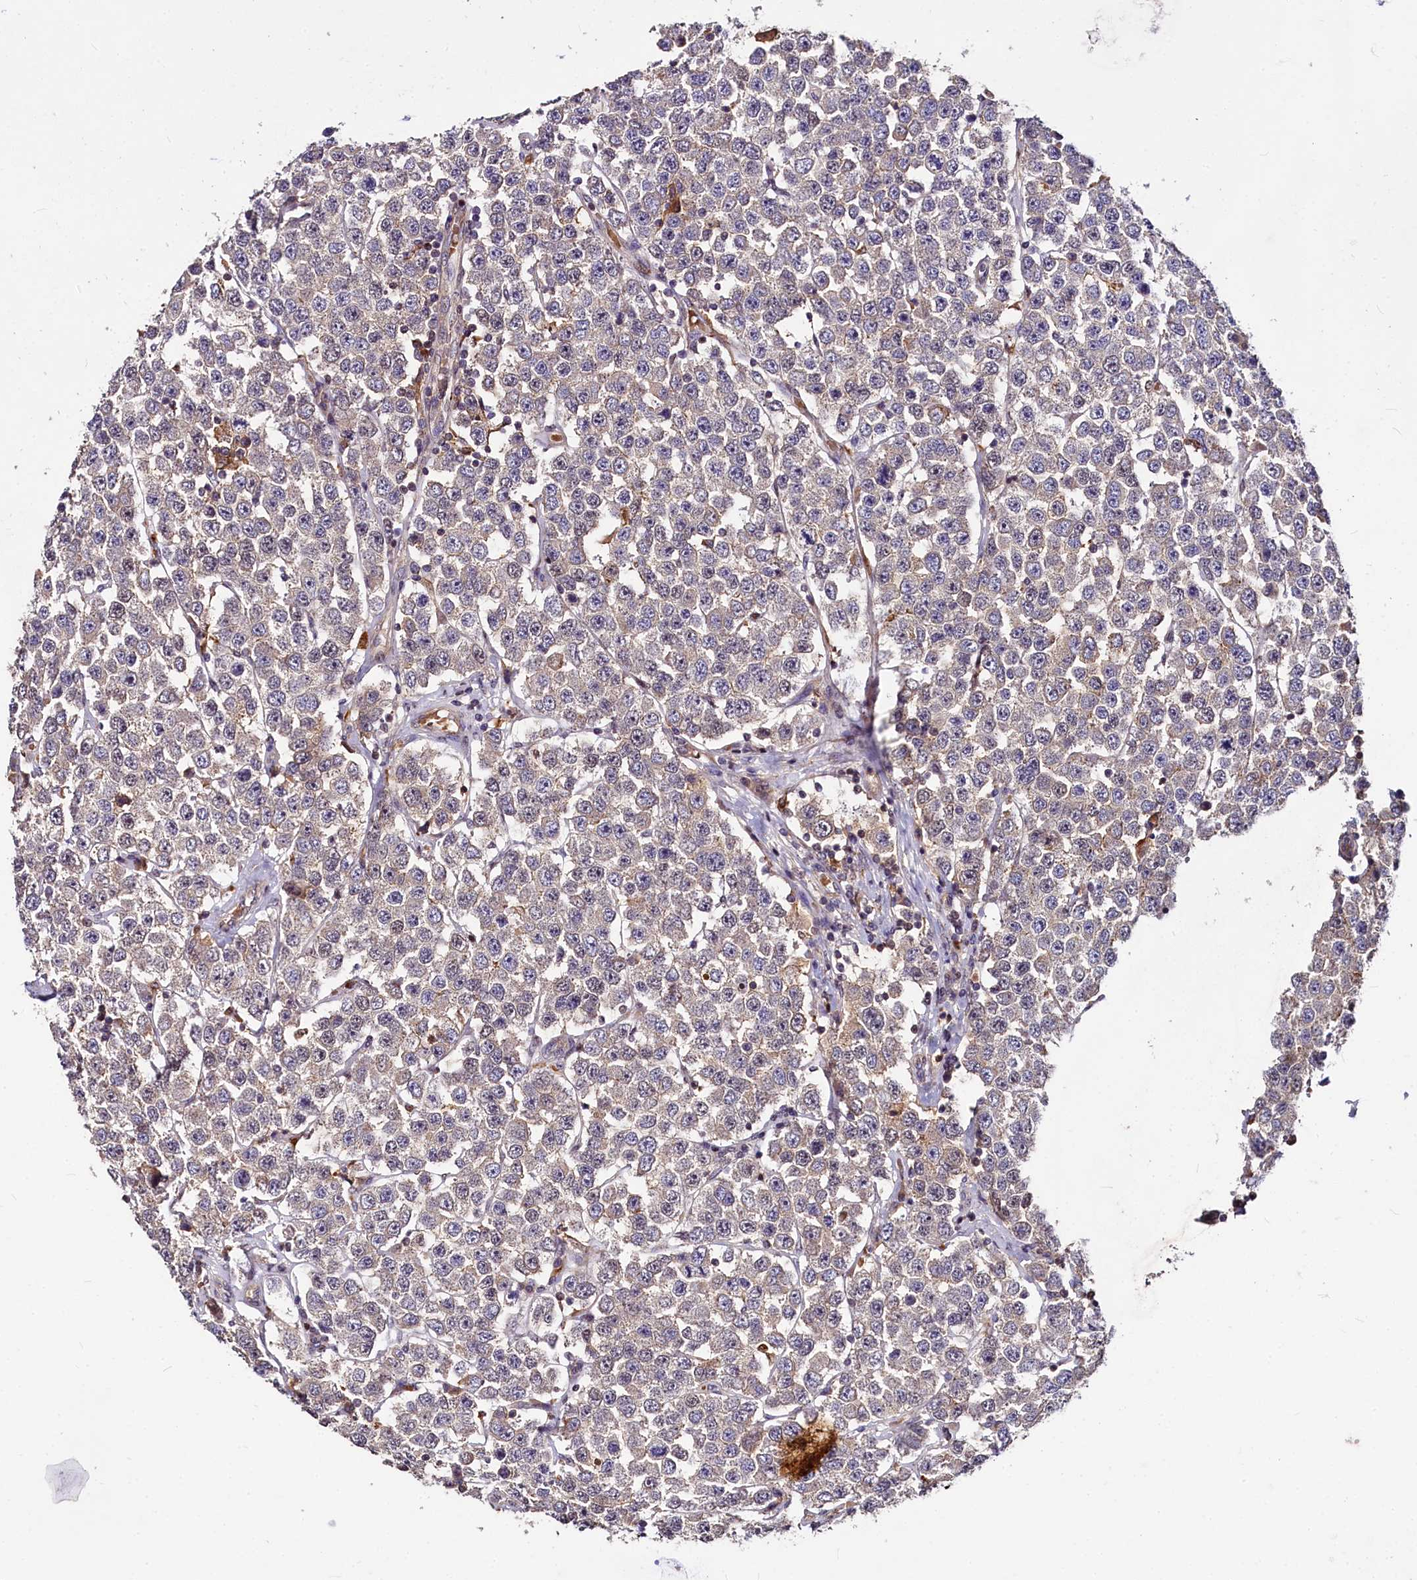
{"staining": {"intensity": "weak", "quantity": ">75%", "location": "cytoplasmic/membranous"}, "tissue": "testis cancer", "cell_type": "Tumor cells", "image_type": "cancer", "snomed": [{"axis": "morphology", "description": "Seminoma, NOS"}, {"axis": "topography", "description": "Testis"}], "caption": "Testis seminoma stained with DAB (3,3'-diaminobenzidine) immunohistochemistry displays low levels of weak cytoplasmic/membranous expression in approximately >75% of tumor cells.", "gene": "ATG101", "patient": {"sex": "male", "age": 28}}